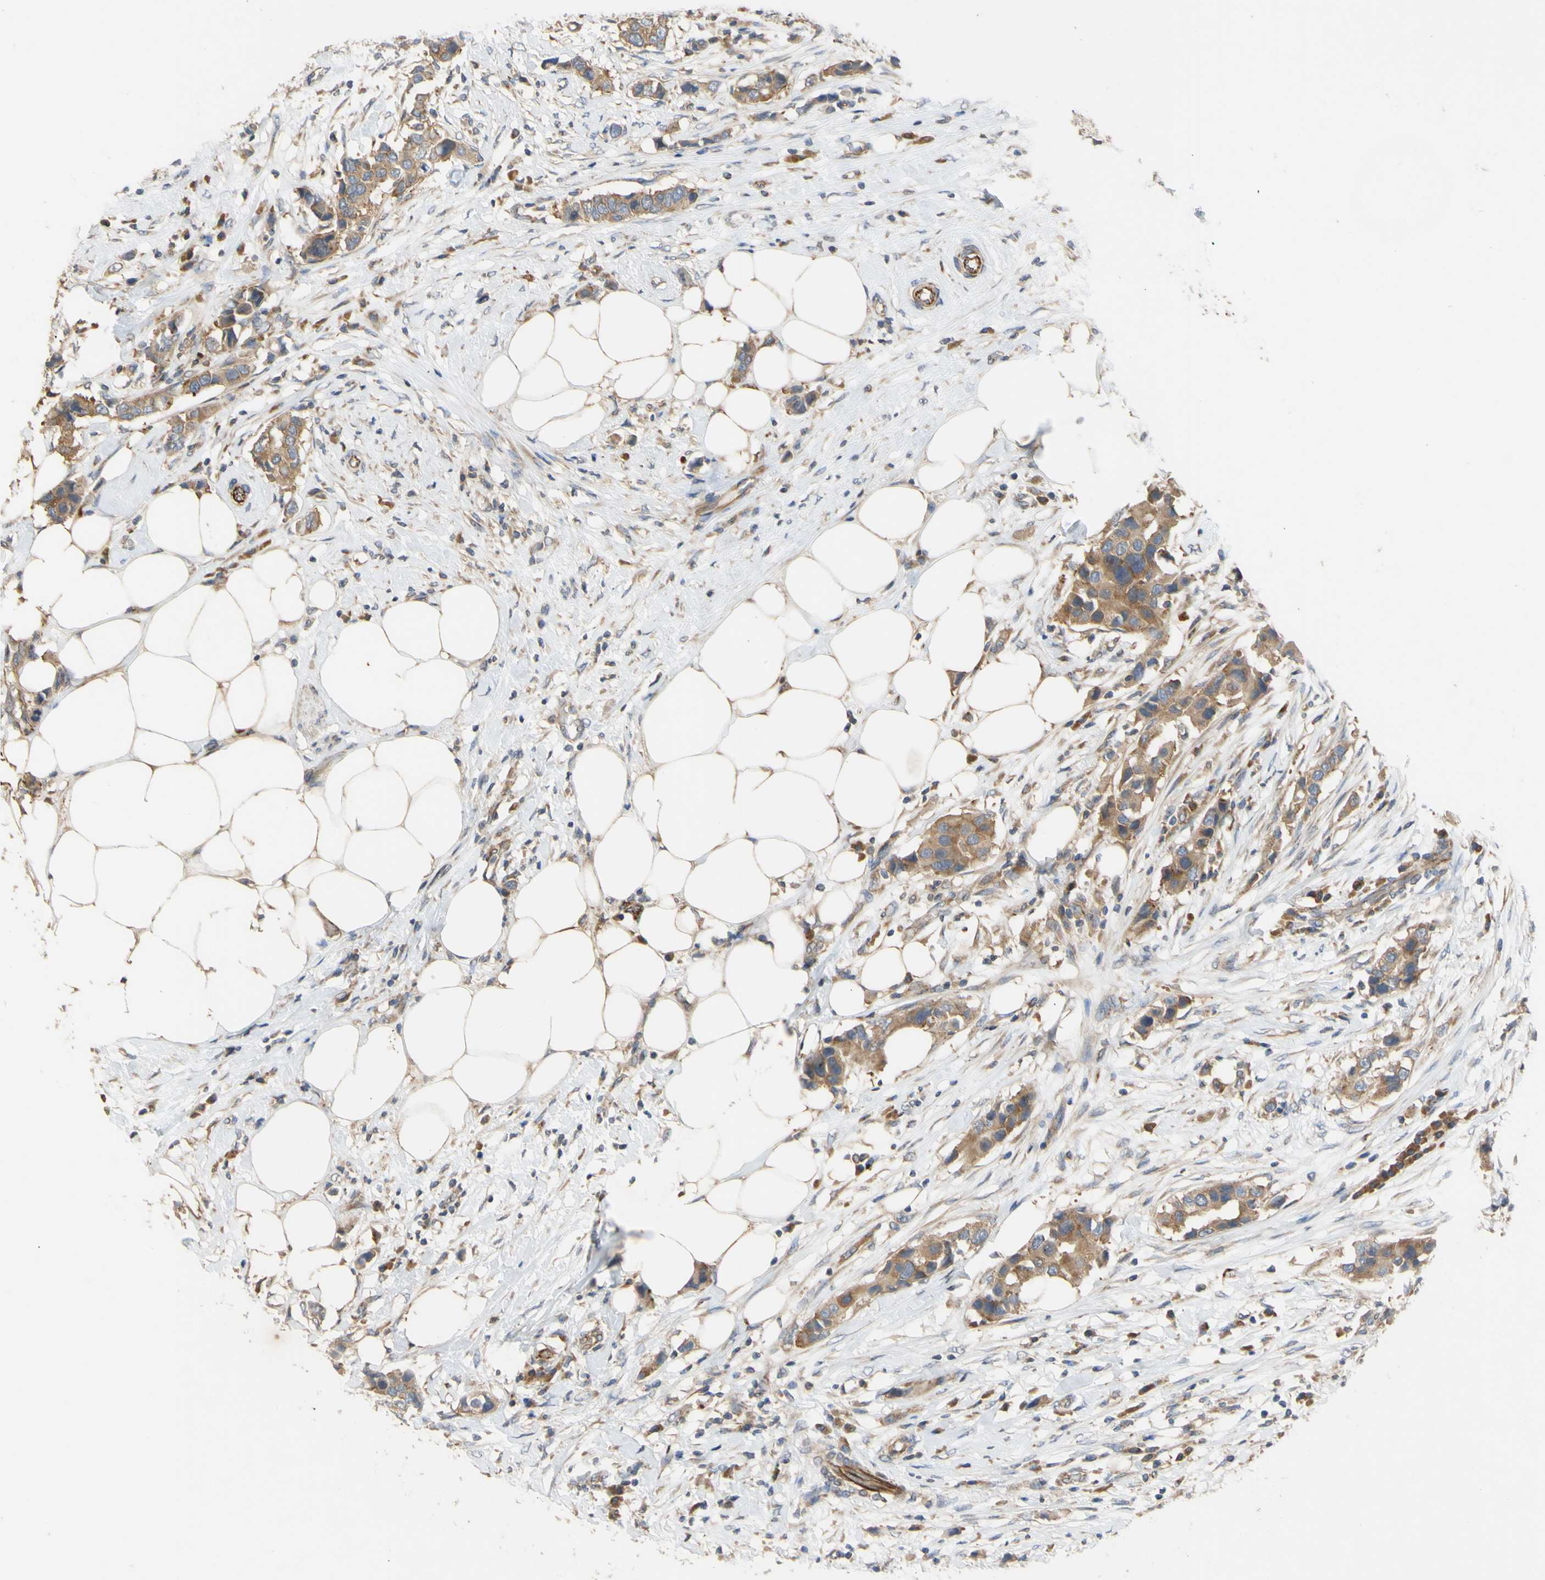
{"staining": {"intensity": "moderate", "quantity": ">75%", "location": "cytoplasmic/membranous"}, "tissue": "breast cancer", "cell_type": "Tumor cells", "image_type": "cancer", "snomed": [{"axis": "morphology", "description": "Normal tissue, NOS"}, {"axis": "morphology", "description": "Duct carcinoma"}, {"axis": "topography", "description": "Breast"}], "caption": "Human breast intraductal carcinoma stained with a brown dye exhibits moderate cytoplasmic/membranous positive staining in about >75% of tumor cells.", "gene": "EIF2S3", "patient": {"sex": "female", "age": 50}}